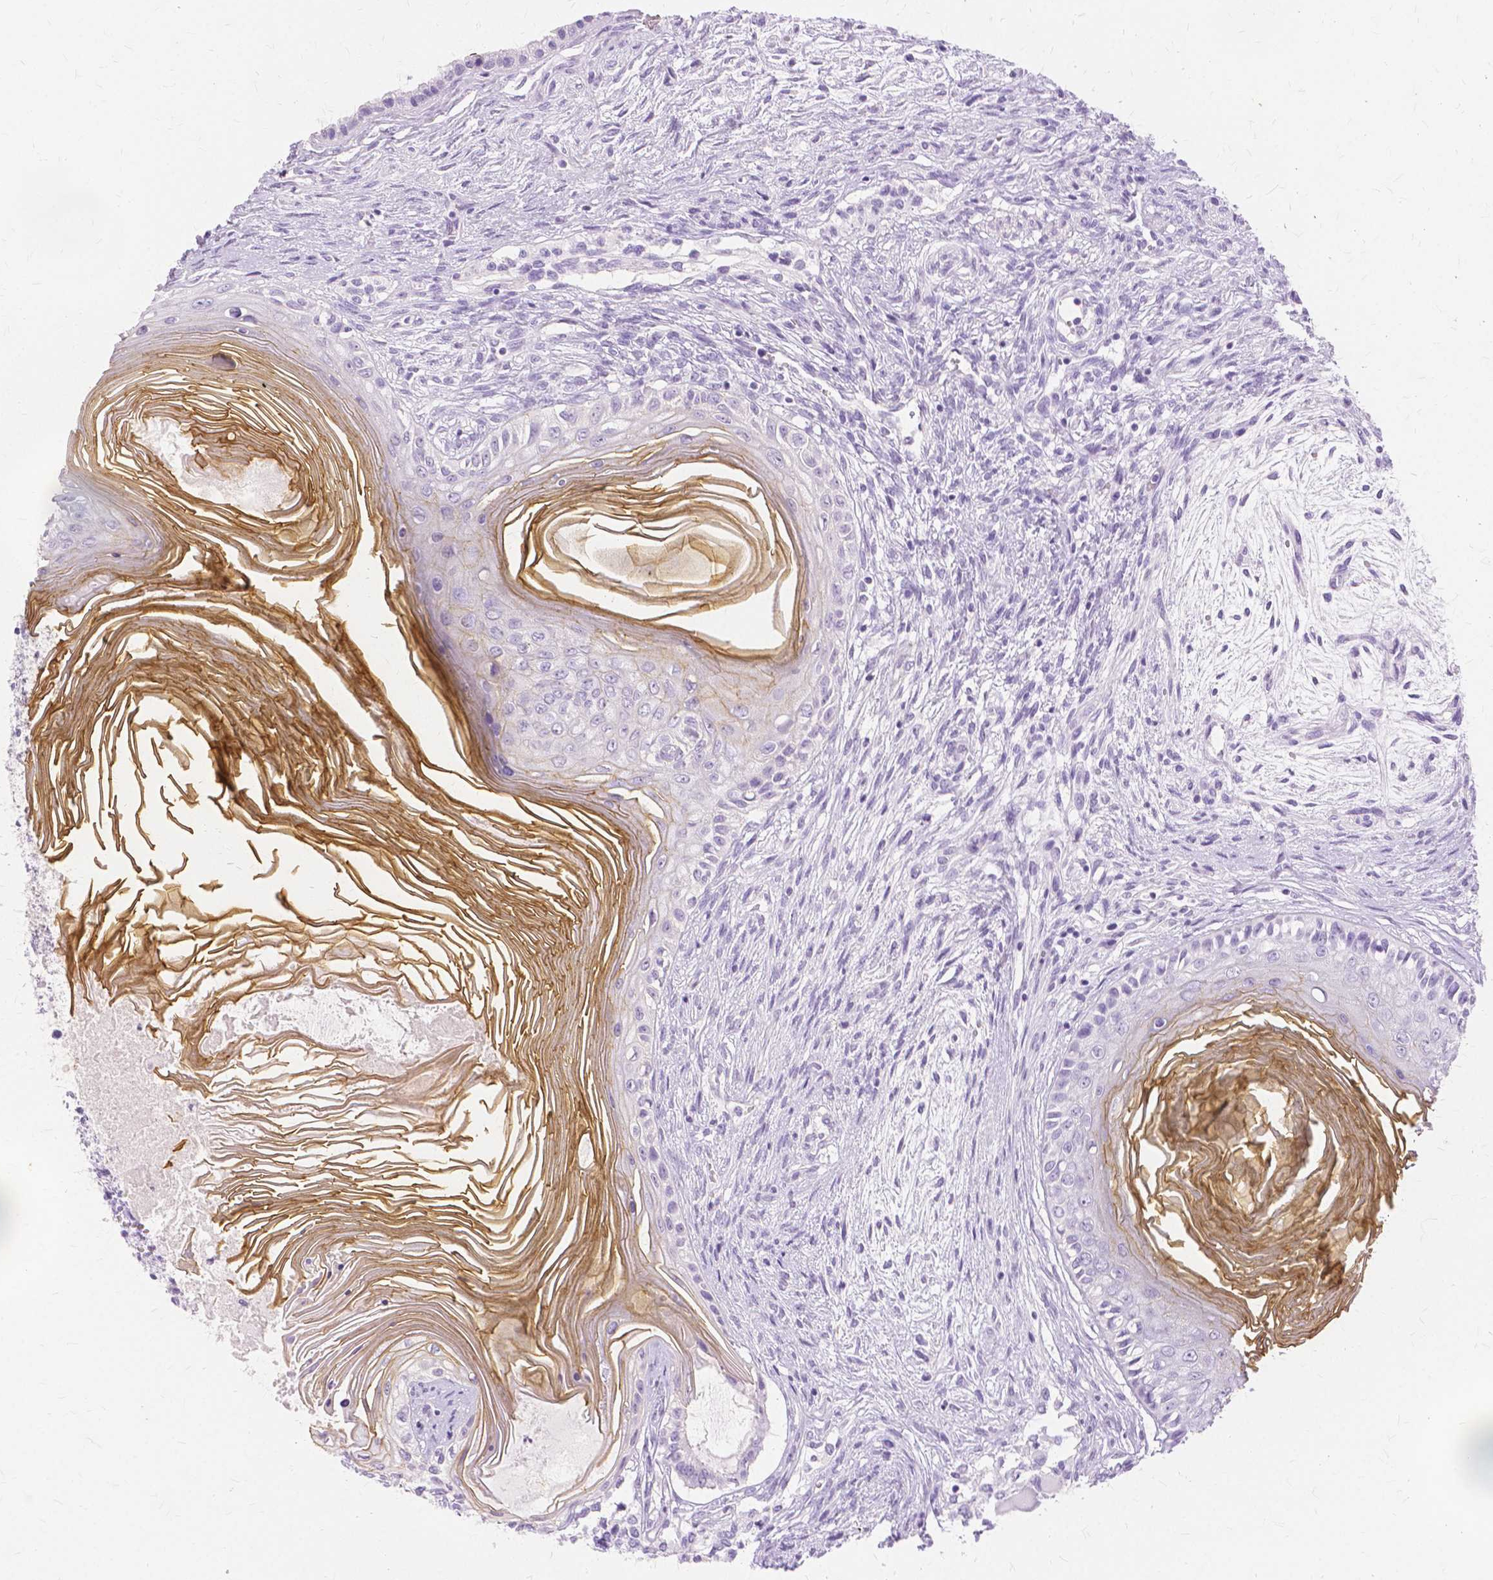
{"staining": {"intensity": "negative", "quantity": "none", "location": "none"}, "tissue": "testis cancer", "cell_type": "Tumor cells", "image_type": "cancer", "snomed": [{"axis": "morphology", "description": "Carcinoma, Embryonal, NOS"}, {"axis": "topography", "description": "Testis"}], "caption": "The micrograph displays no significant expression in tumor cells of testis cancer (embryonal carcinoma). (Stains: DAB (3,3'-diaminobenzidine) immunohistochemistry with hematoxylin counter stain, Microscopy: brightfield microscopy at high magnification).", "gene": "TGM1", "patient": {"sex": "male", "age": 37}}